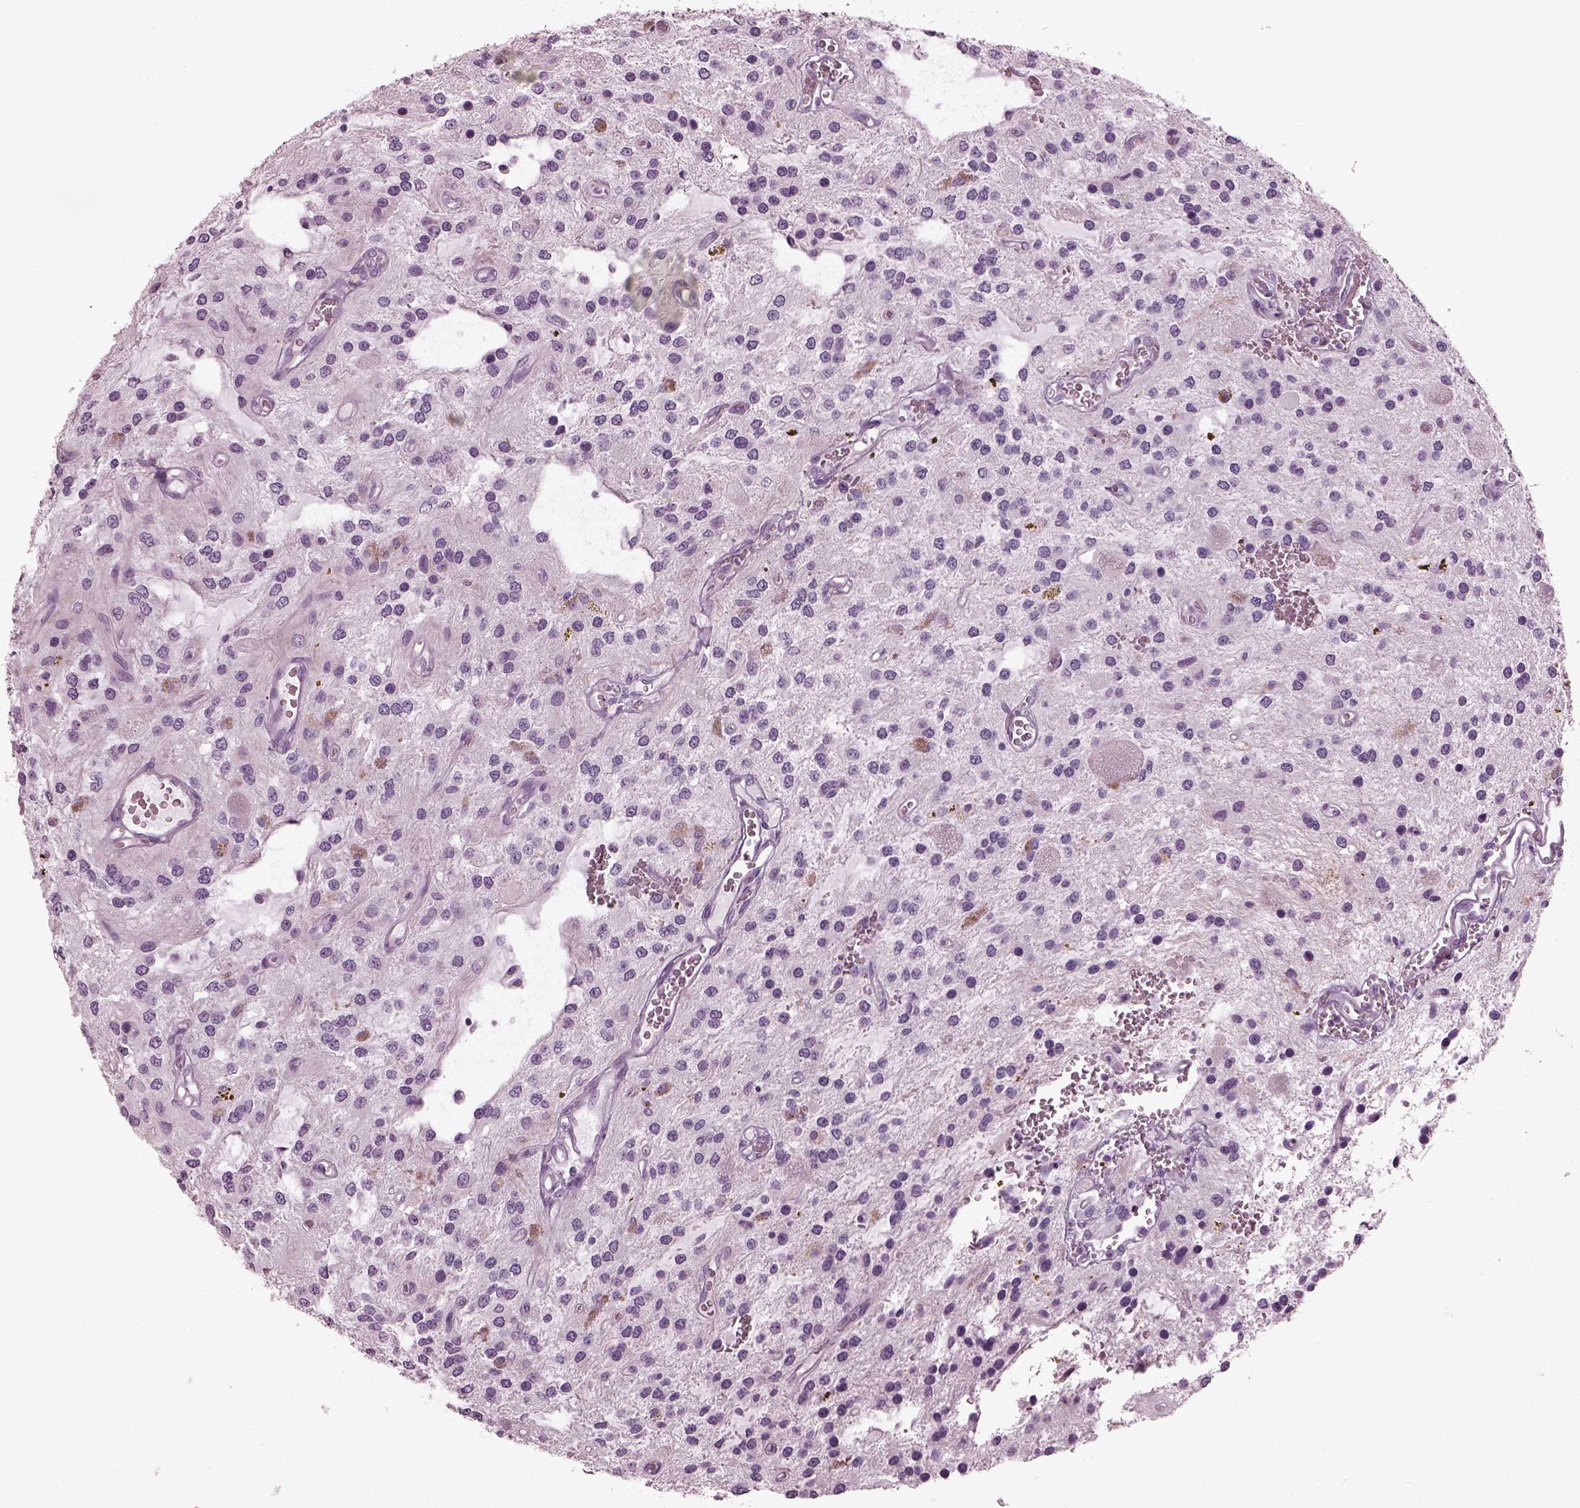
{"staining": {"intensity": "negative", "quantity": "none", "location": "none"}, "tissue": "glioma", "cell_type": "Tumor cells", "image_type": "cancer", "snomed": [{"axis": "morphology", "description": "Glioma, malignant, Low grade"}, {"axis": "topography", "description": "Cerebellum"}], "caption": "The histopathology image shows no significant positivity in tumor cells of malignant glioma (low-grade).", "gene": "PDC", "patient": {"sex": "female", "age": 14}}